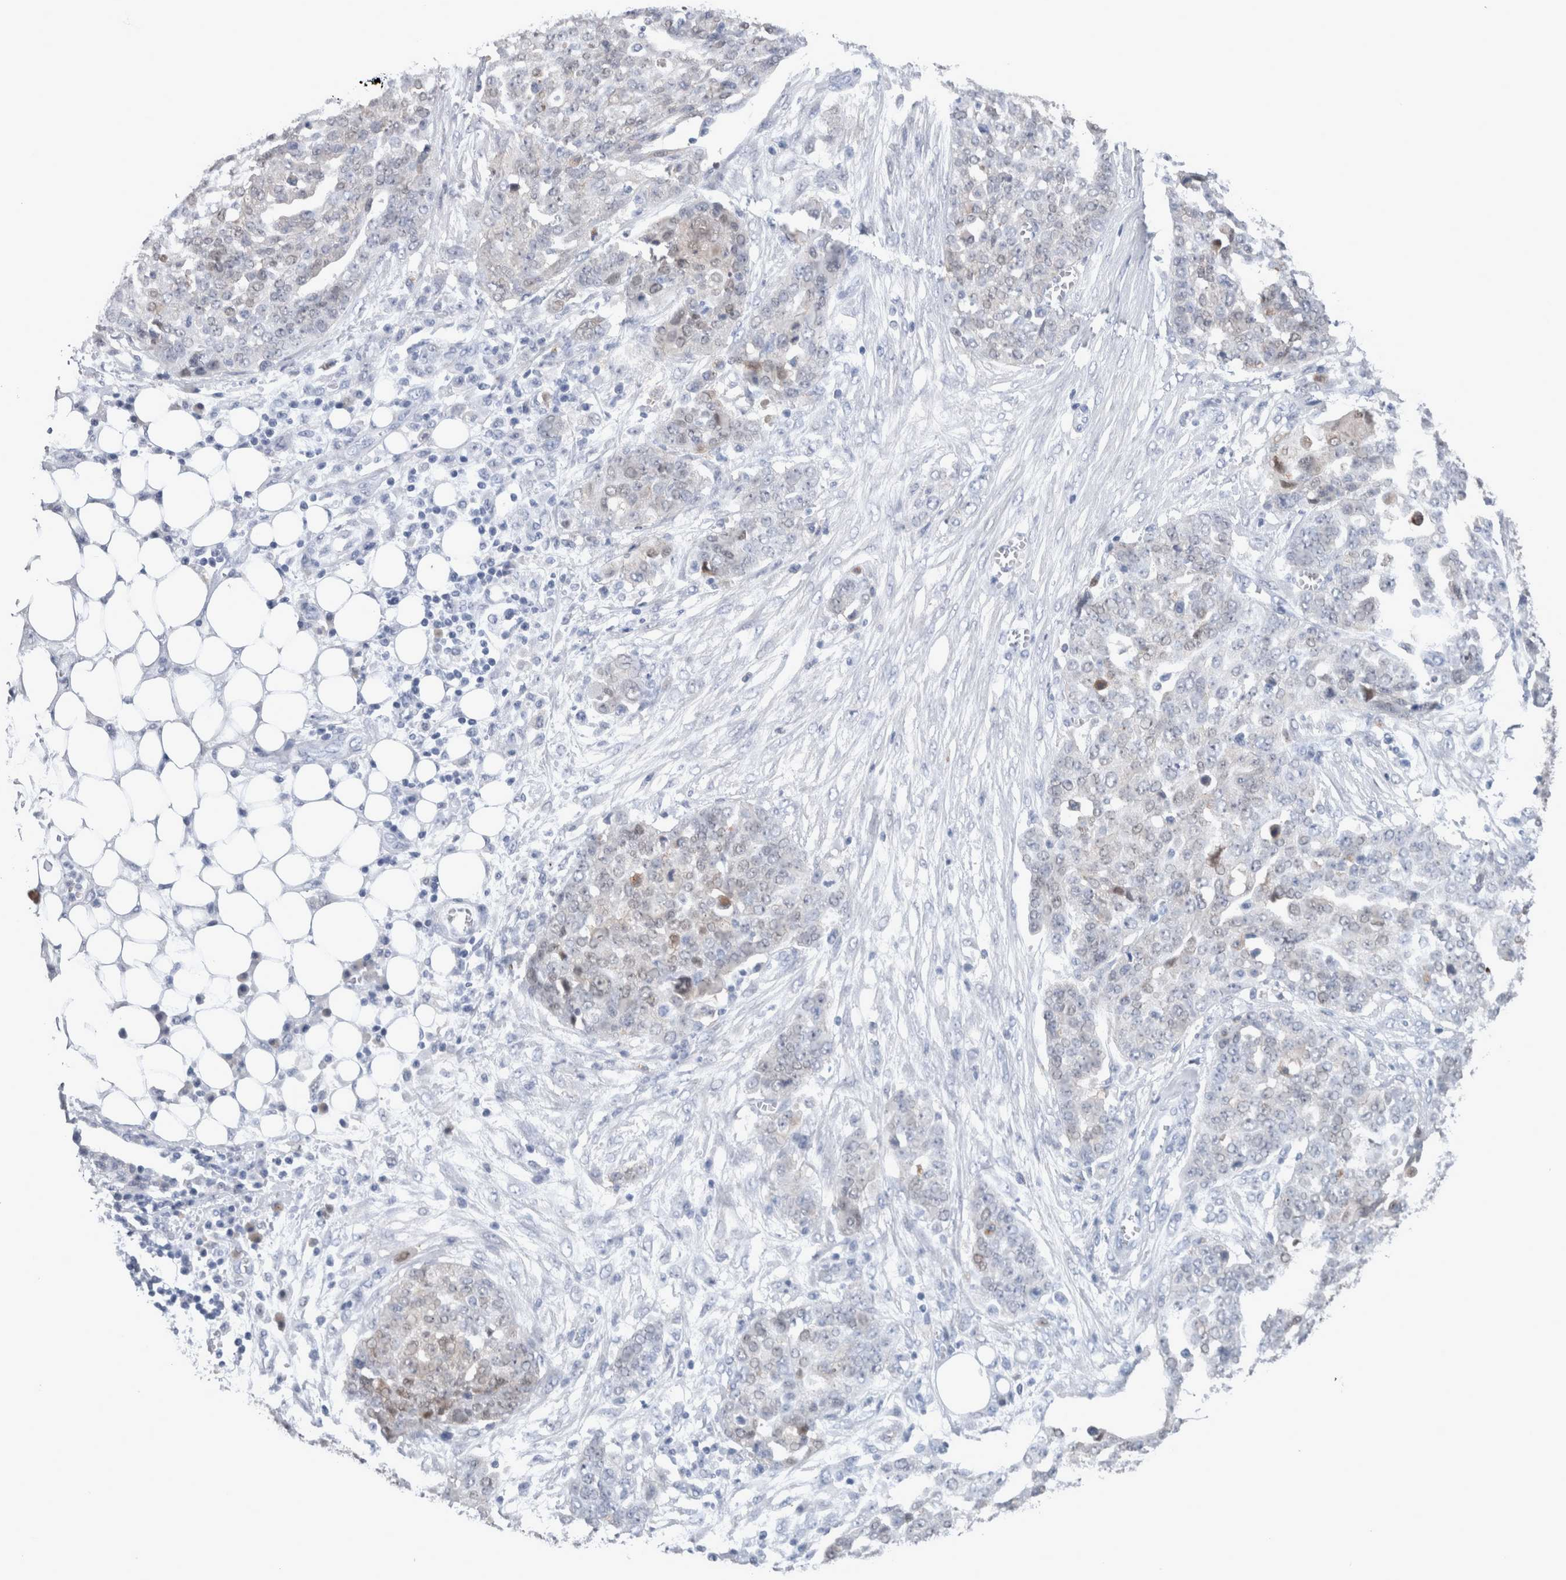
{"staining": {"intensity": "negative", "quantity": "none", "location": "none"}, "tissue": "ovarian cancer", "cell_type": "Tumor cells", "image_type": "cancer", "snomed": [{"axis": "morphology", "description": "Cystadenocarcinoma, serous, NOS"}, {"axis": "topography", "description": "Soft tissue"}, {"axis": "topography", "description": "Ovary"}], "caption": "Immunohistochemistry (IHC) of human ovarian cancer shows no expression in tumor cells.", "gene": "CA8", "patient": {"sex": "female", "age": 57}}